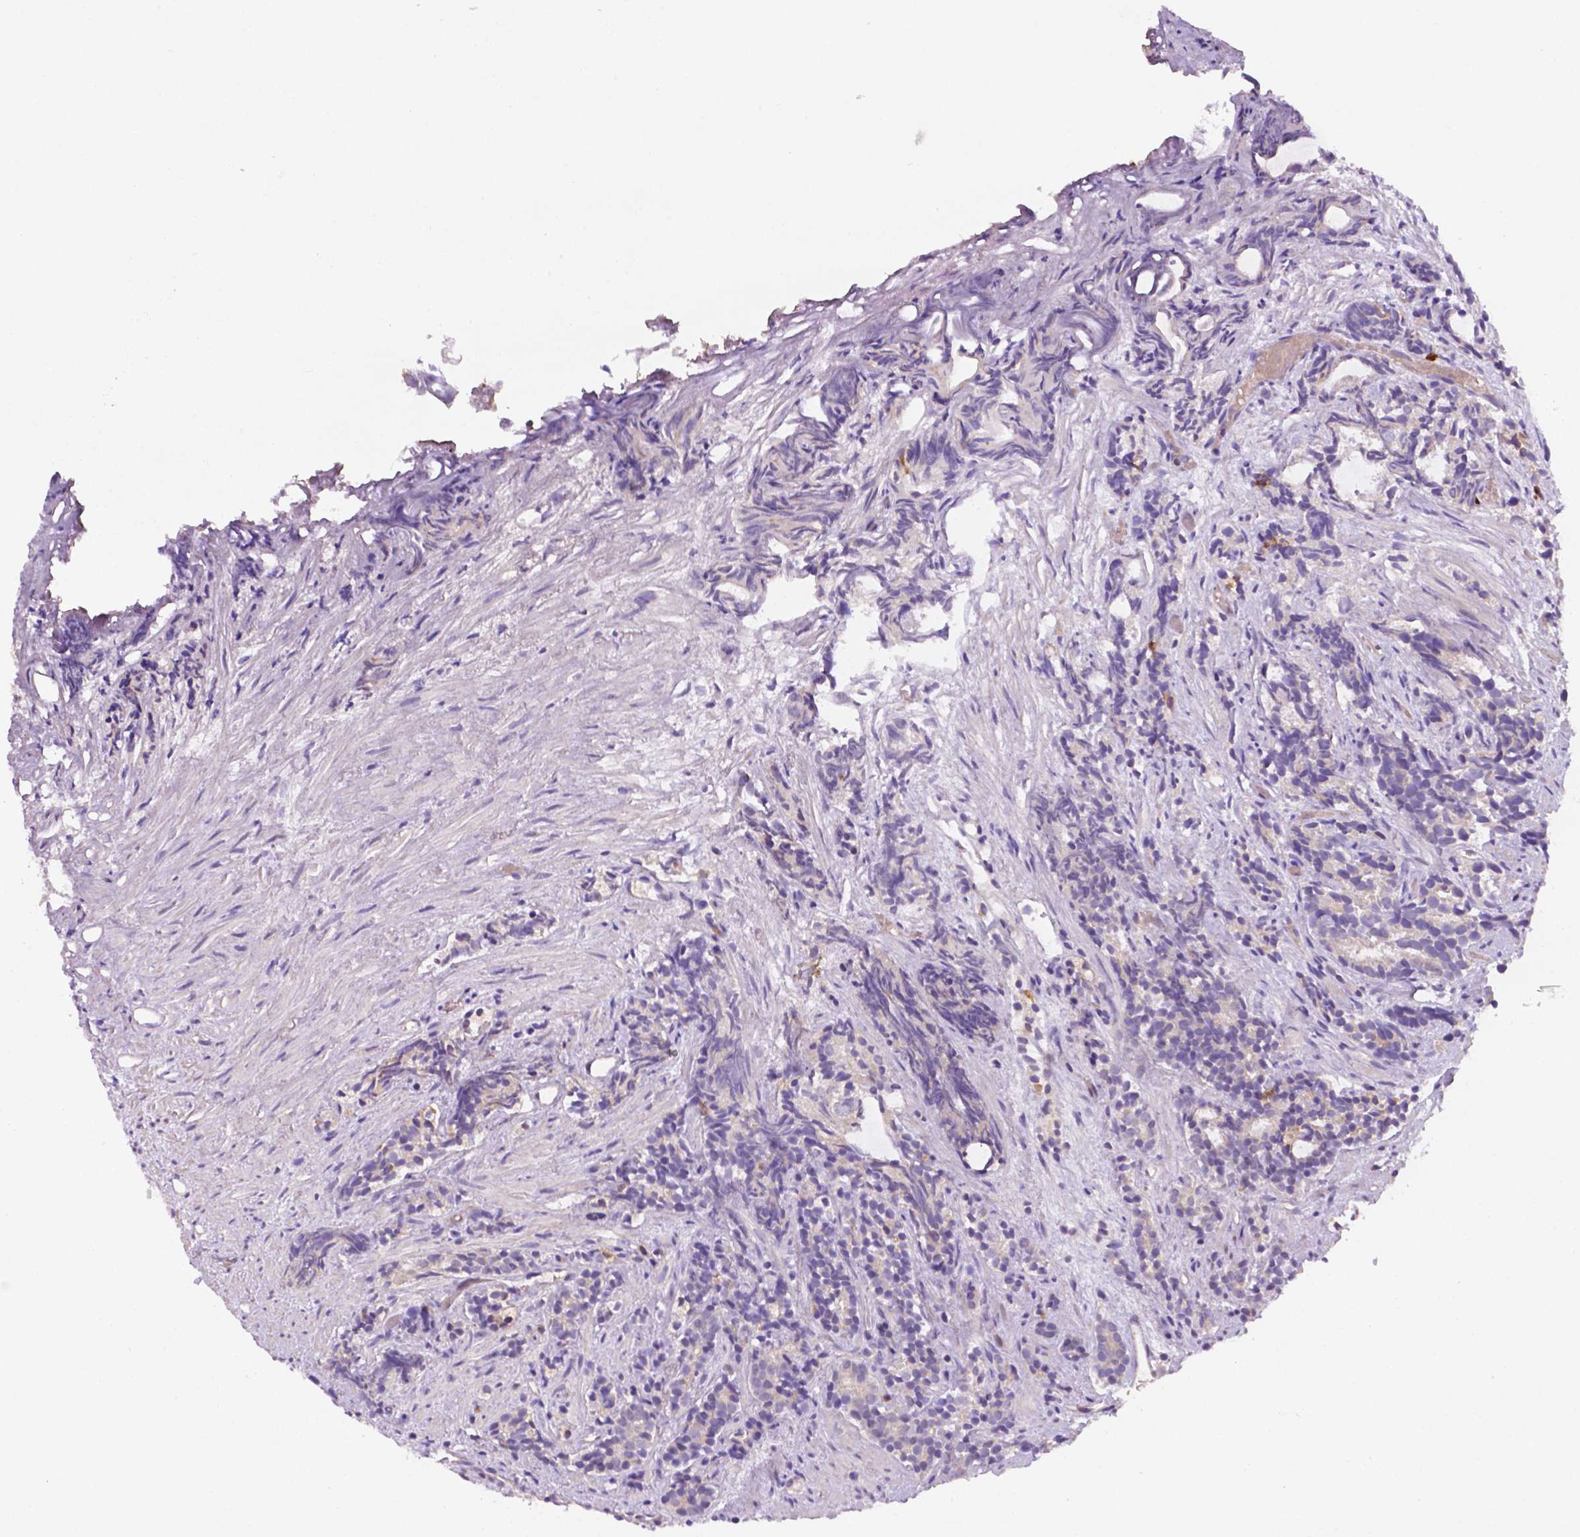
{"staining": {"intensity": "negative", "quantity": "none", "location": "none"}, "tissue": "prostate cancer", "cell_type": "Tumor cells", "image_type": "cancer", "snomed": [{"axis": "morphology", "description": "Adenocarcinoma, High grade"}, {"axis": "topography", "description": "Prostate"}], "caption": "The immunohistochemistry image has no significant staining in tumor cells of prostate high-grade adenocarcinoma tissue. The staining is performed using DAB (3,3'-diaminobenzidine) brown chromogen with nuclei counter-stained in using hematoxylin.", "gene": "TM4SF20", "patient": {"sex": "male", "age": 84}}